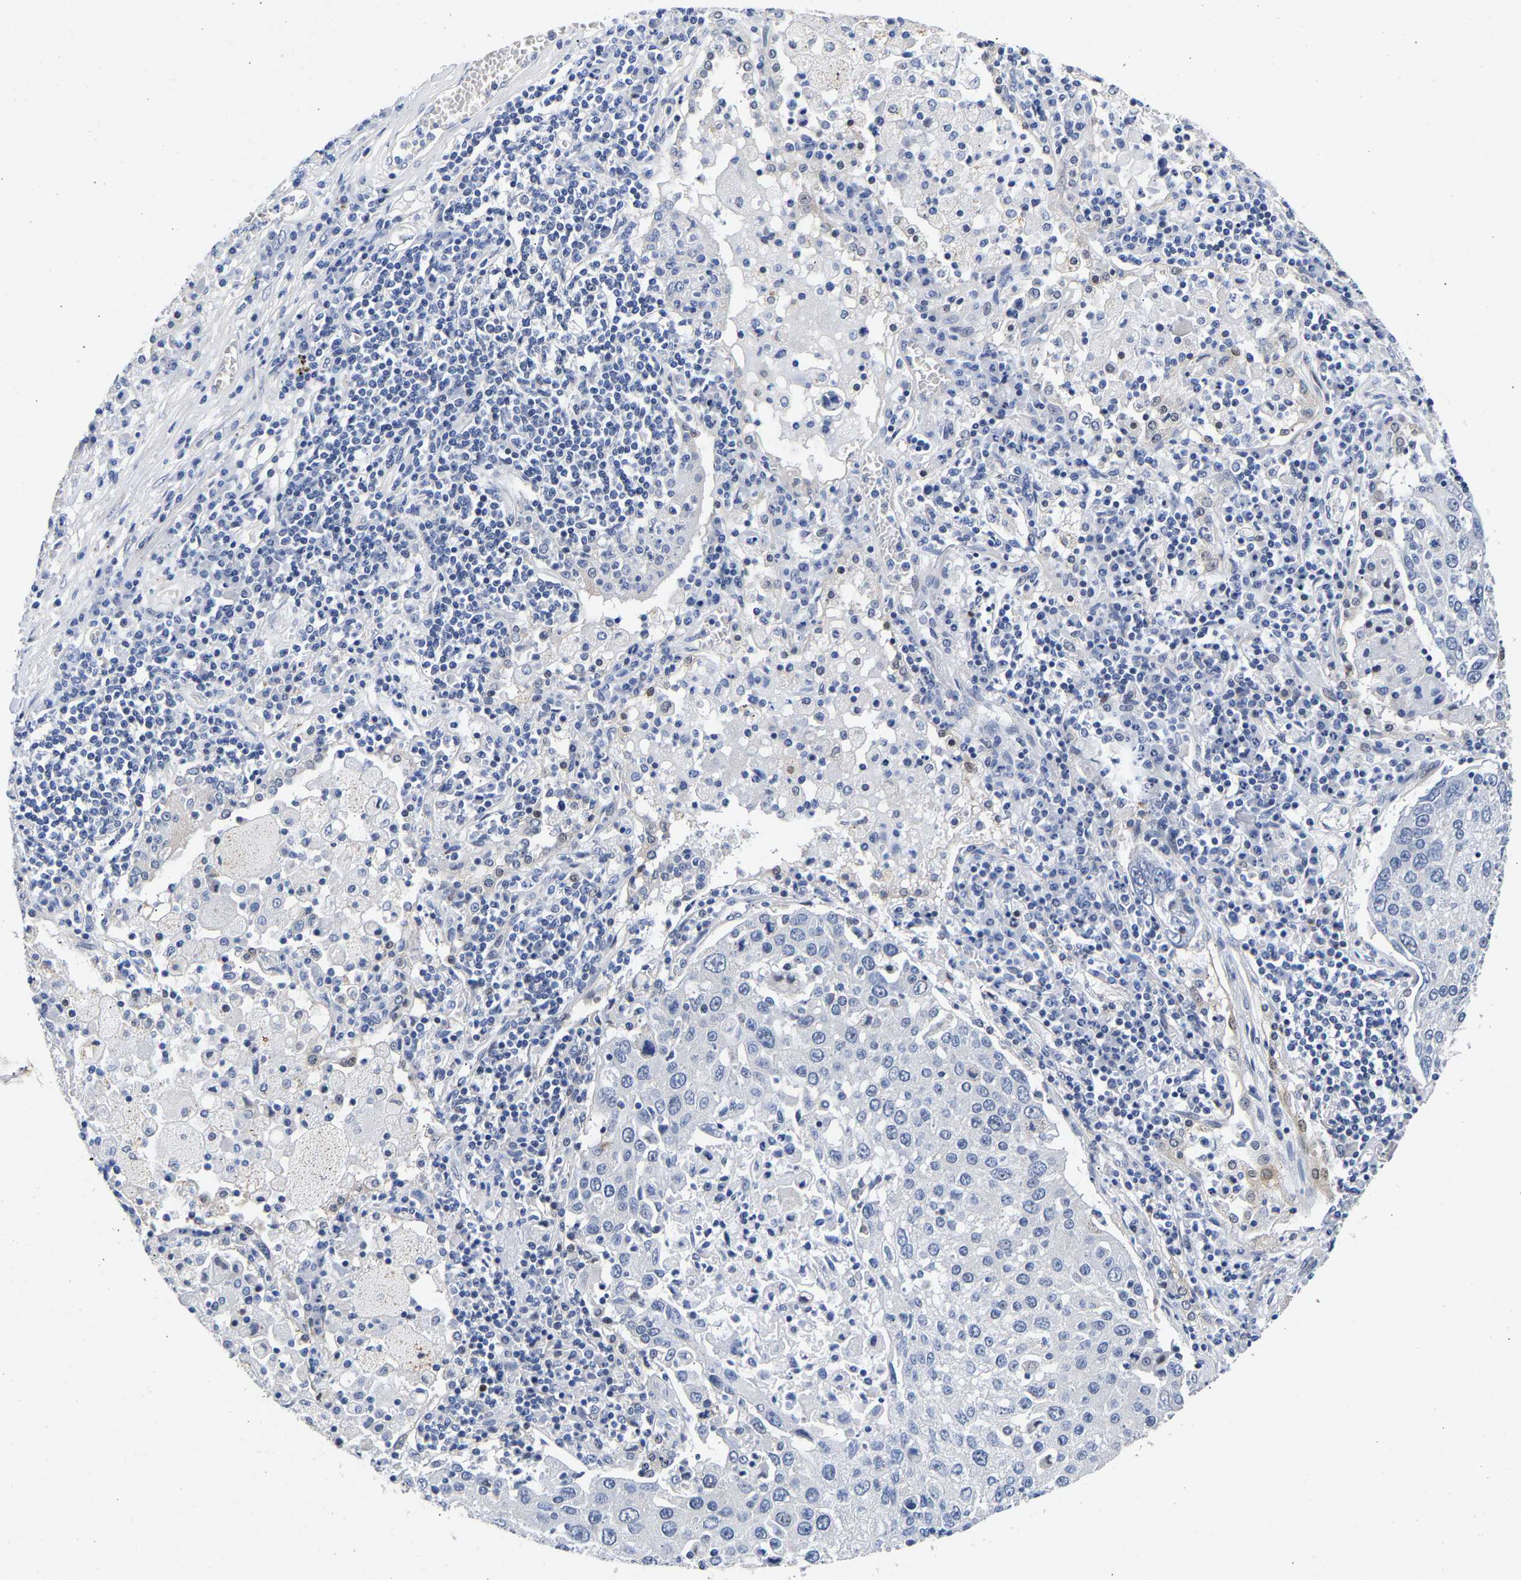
{"staining": {"intensity": "negative", "quantity": "none", "location": "none"}, "tissue": "lung cancer", "cell_type": "Tumor cells", "image_type": "cancer", "snomed": [{"axis": "morphology", "description": "Squamous cell carcinoma, NOS"}, {"axis": "topography", "description": "Lung"}], "caption": "A high-resolution image shows IHC staining of squamous cell carcinoma (lung), which demonstrates no significant positivity in tumor cells.", "gene": "CCDC6", "patient": {"sex": "male", "age": 65}}